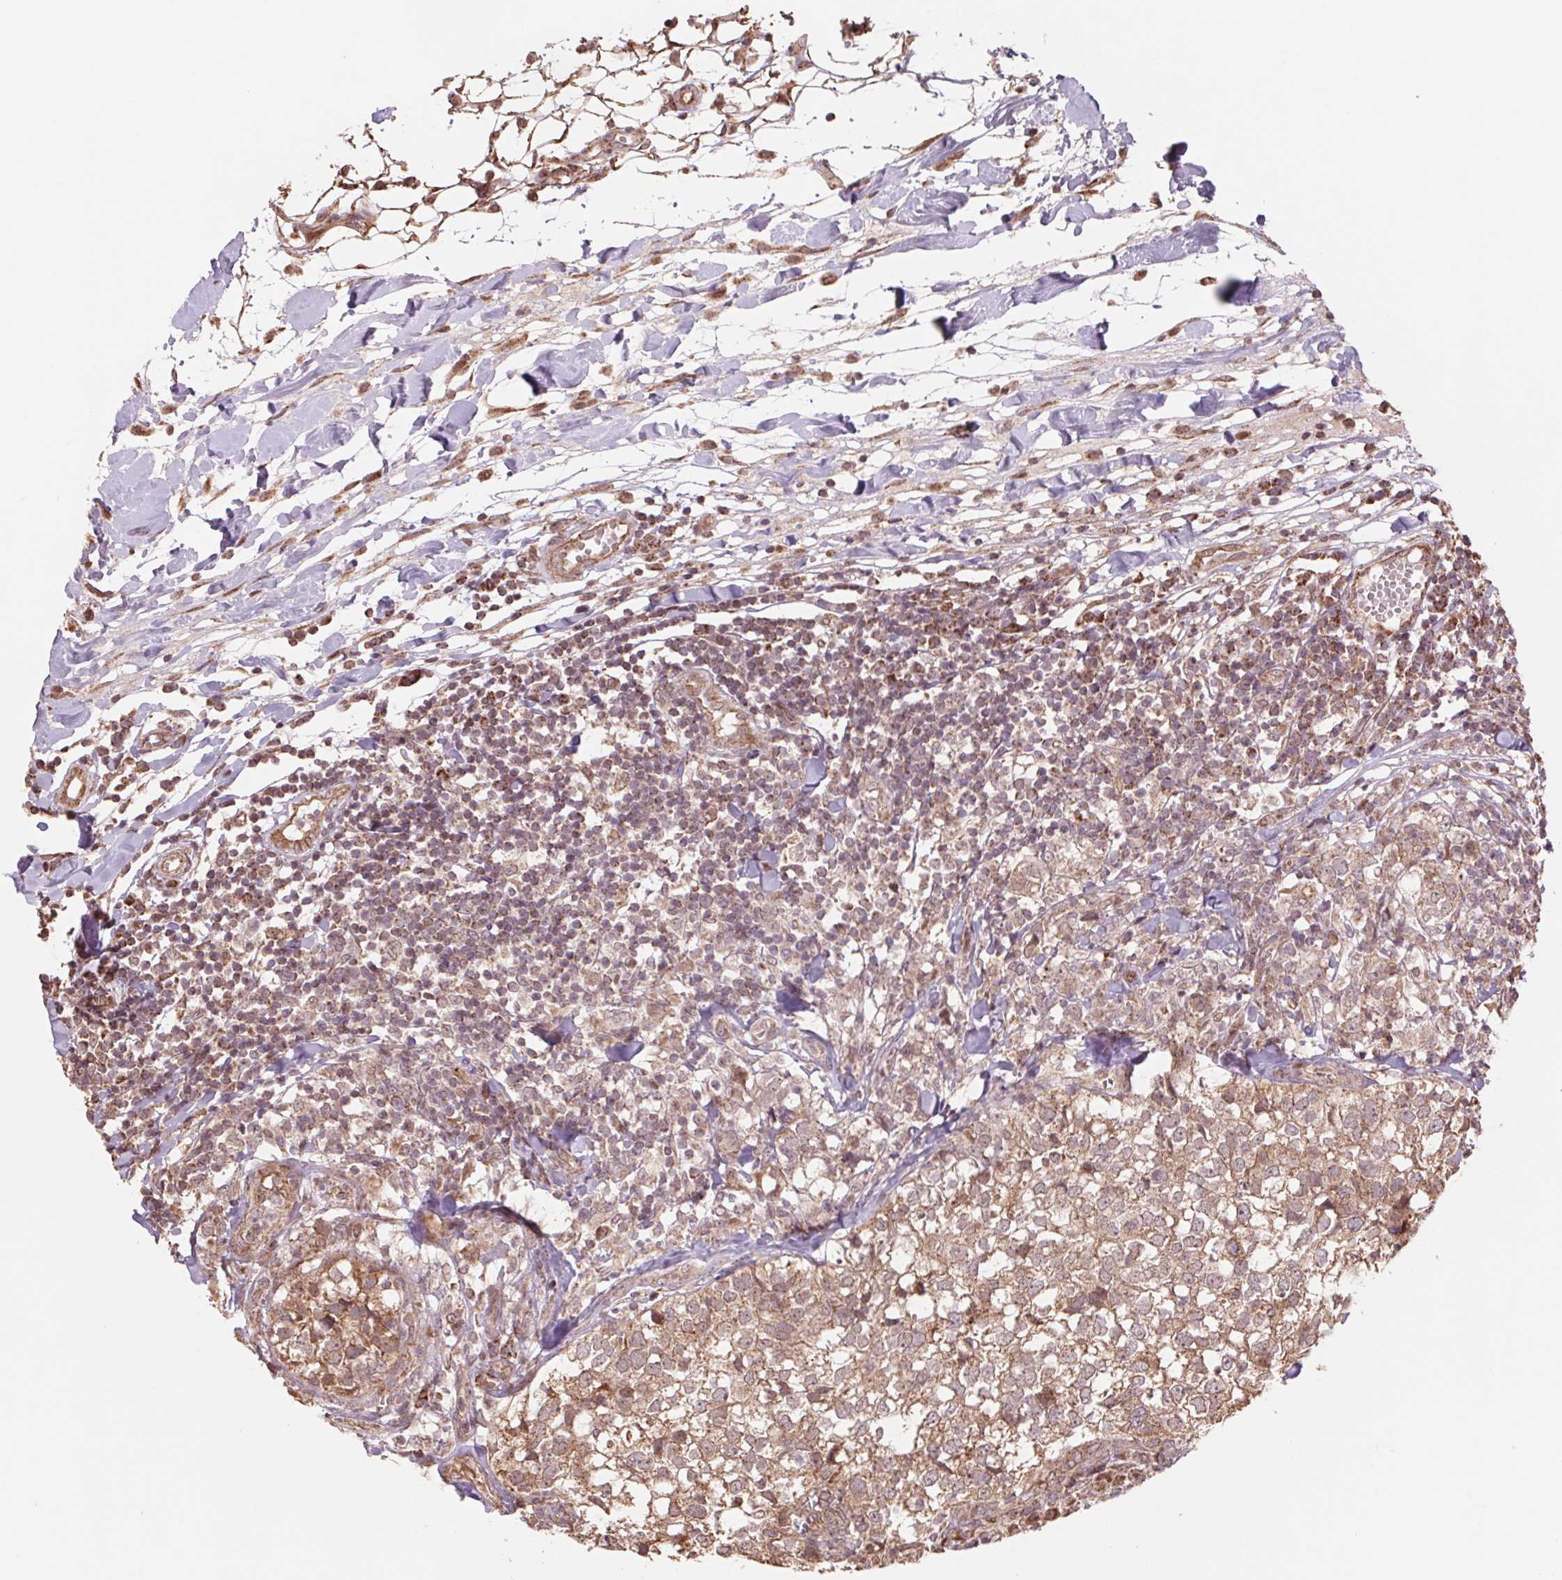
{"staining": {"intensity": "weak", "quantity": ">75%", "location": "cytoplasmic/membranous"}, "tissue": "breast cancer", "cell_type": "Tumor cells", "image_type": "cancer", "snomed": [{"axis": "morphology", "description": "Duct carcinoma"}, {"axis": "topography", "description": "Breast"}], "caption": "Immunohistochemical staining of breast cancer (intraductal carcinoma) exhibits low levels of weak cytoplasmic/membranous staining in approximately >75% of tumor cells.", "gene": "PDHA1", "patient": {"sex": "female", "age": 30}}